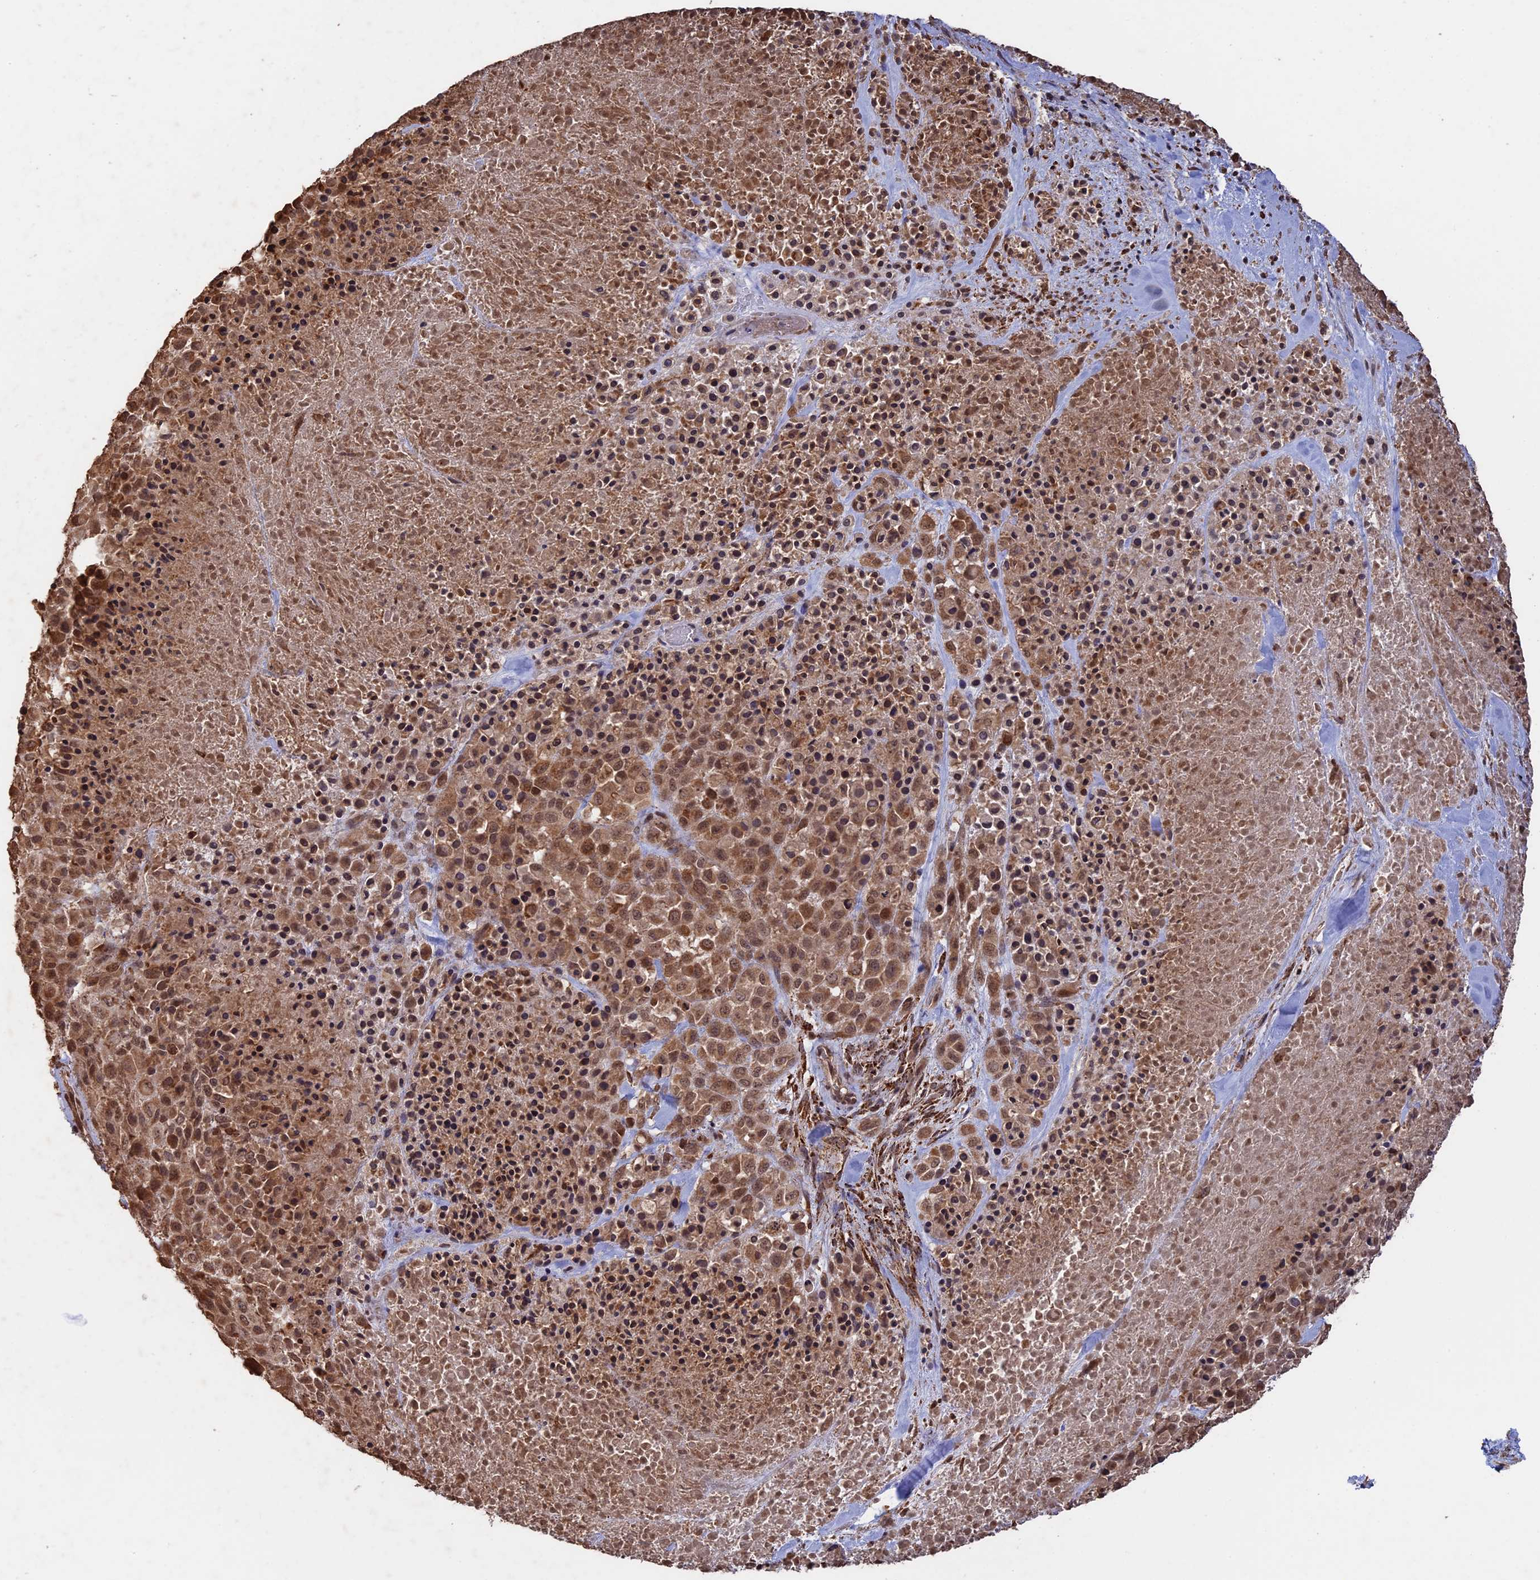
{"staining": {"intensity": "moderate", "quantity": ">75%", "location": "cytoplasmic/membranous,nuclear"}, "tissue": "melanoma", "cell_type": "Tumor cells", "image_type": "cancer", "snomed": [{"axis": "morphology", "description": "Malignant melanoma, Metastatic site"}, {"axis": "topography", "description": "Skin"}], "caption": "Immunohistochemical staining of human malignant melanoma (metastatic site) shows moderate cytoplasmic/membranous and nuclear protein expression in approximately >75% of tumor cells.", "gene": "FAM210B", "patient": {"sex": "female", "age": 81}}